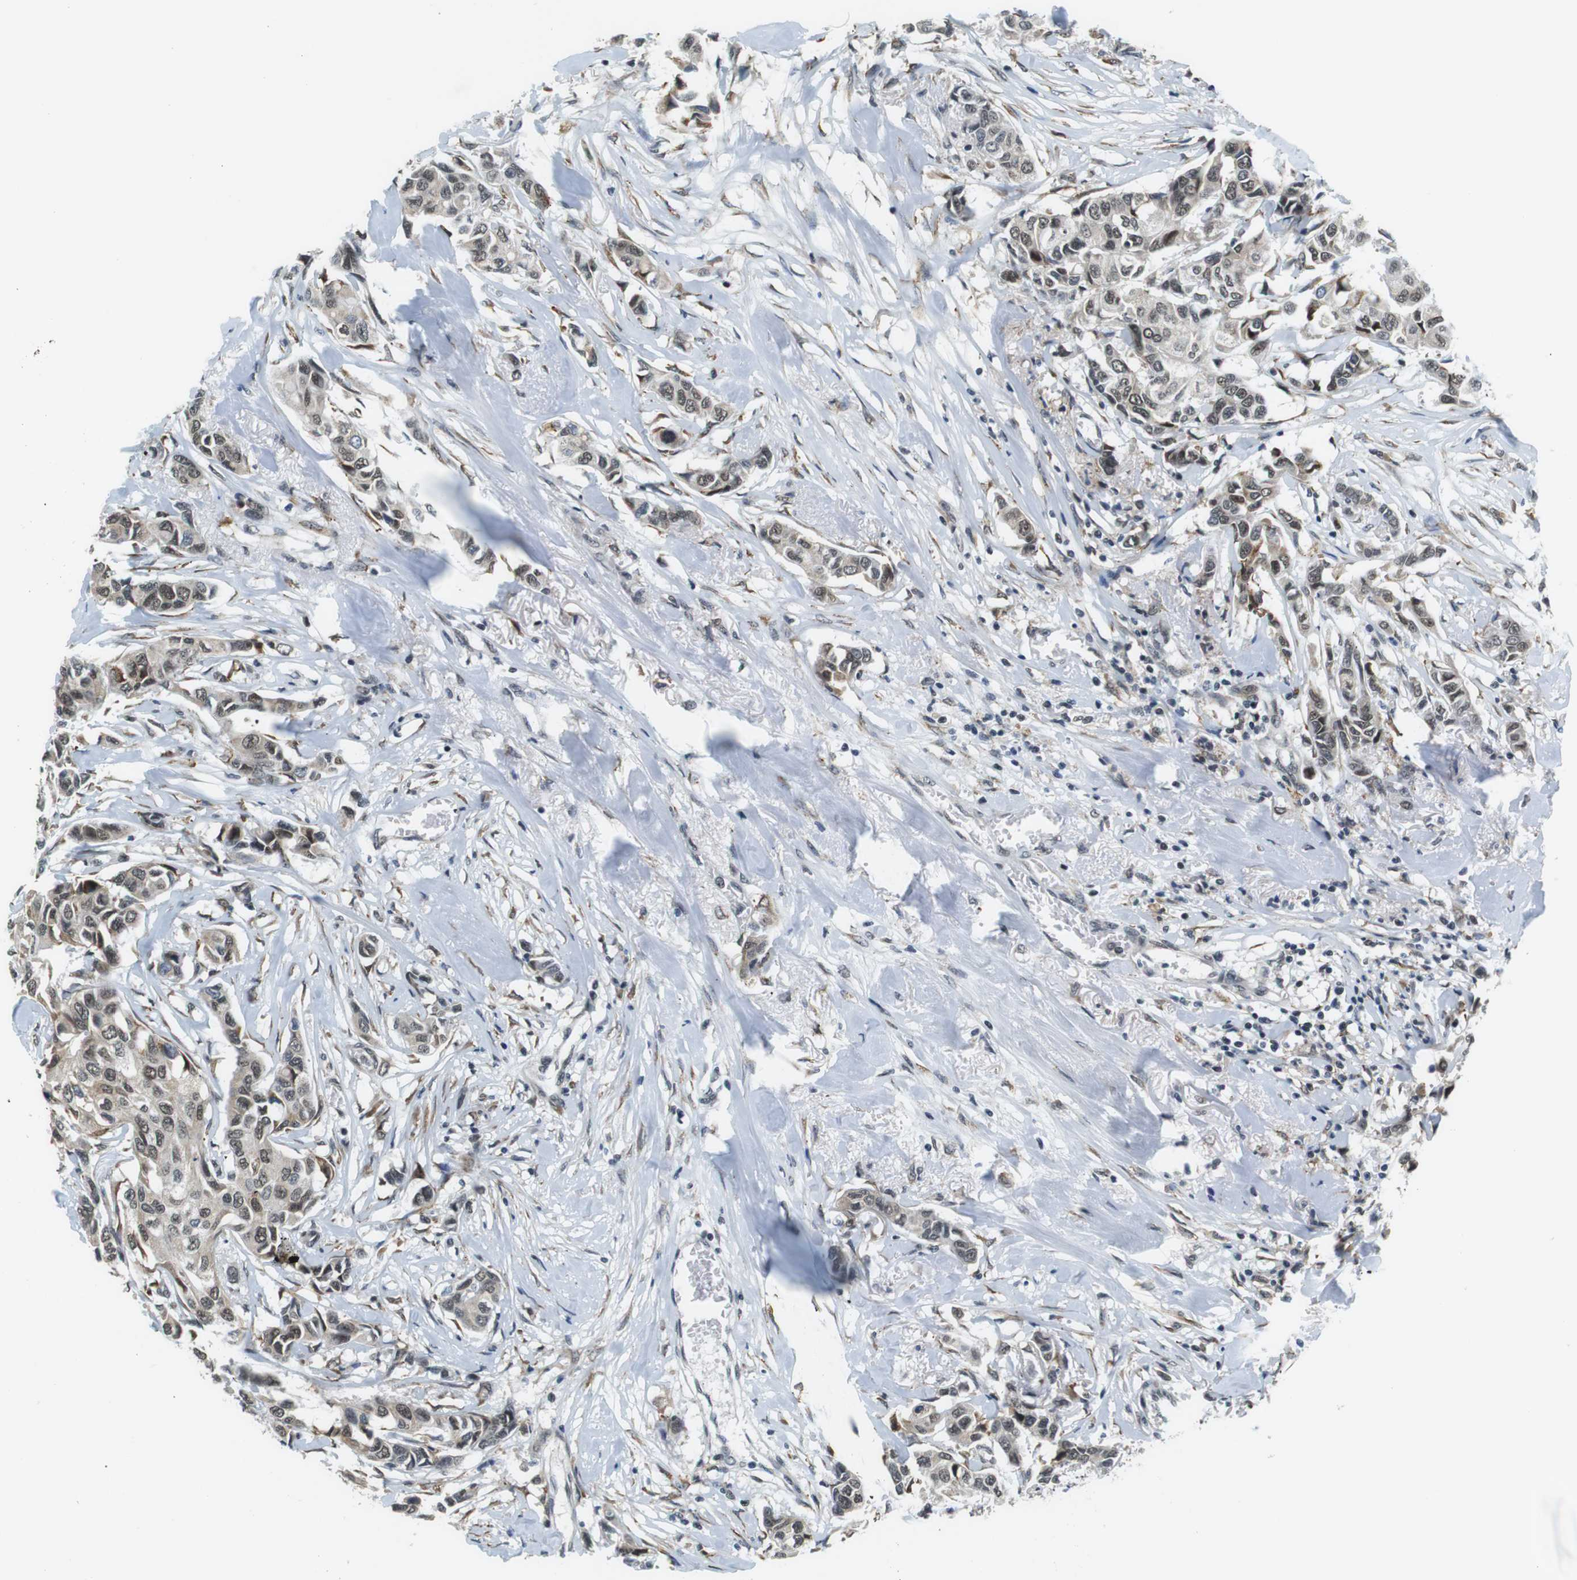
{"staining": {"intensity": "moderate", "quantity": ">75%", "location": "nuclear"}, "tissue": "breast cancer", "cell_type": "Tumor cells", "image_type": "cancer", "snomed": [{"axis": "morphology", "description": "Duct carcinoma"}, {"axis": "topography", "description": "Breast"}], "caption": "The histopathology image displays a brown stain indicating the presence of a protein in the nuclear of tumor cells in breast infiltrating ductal carcinoma.", "gene": "RNF38", "patient": {"sex": "female", "age": 80}}